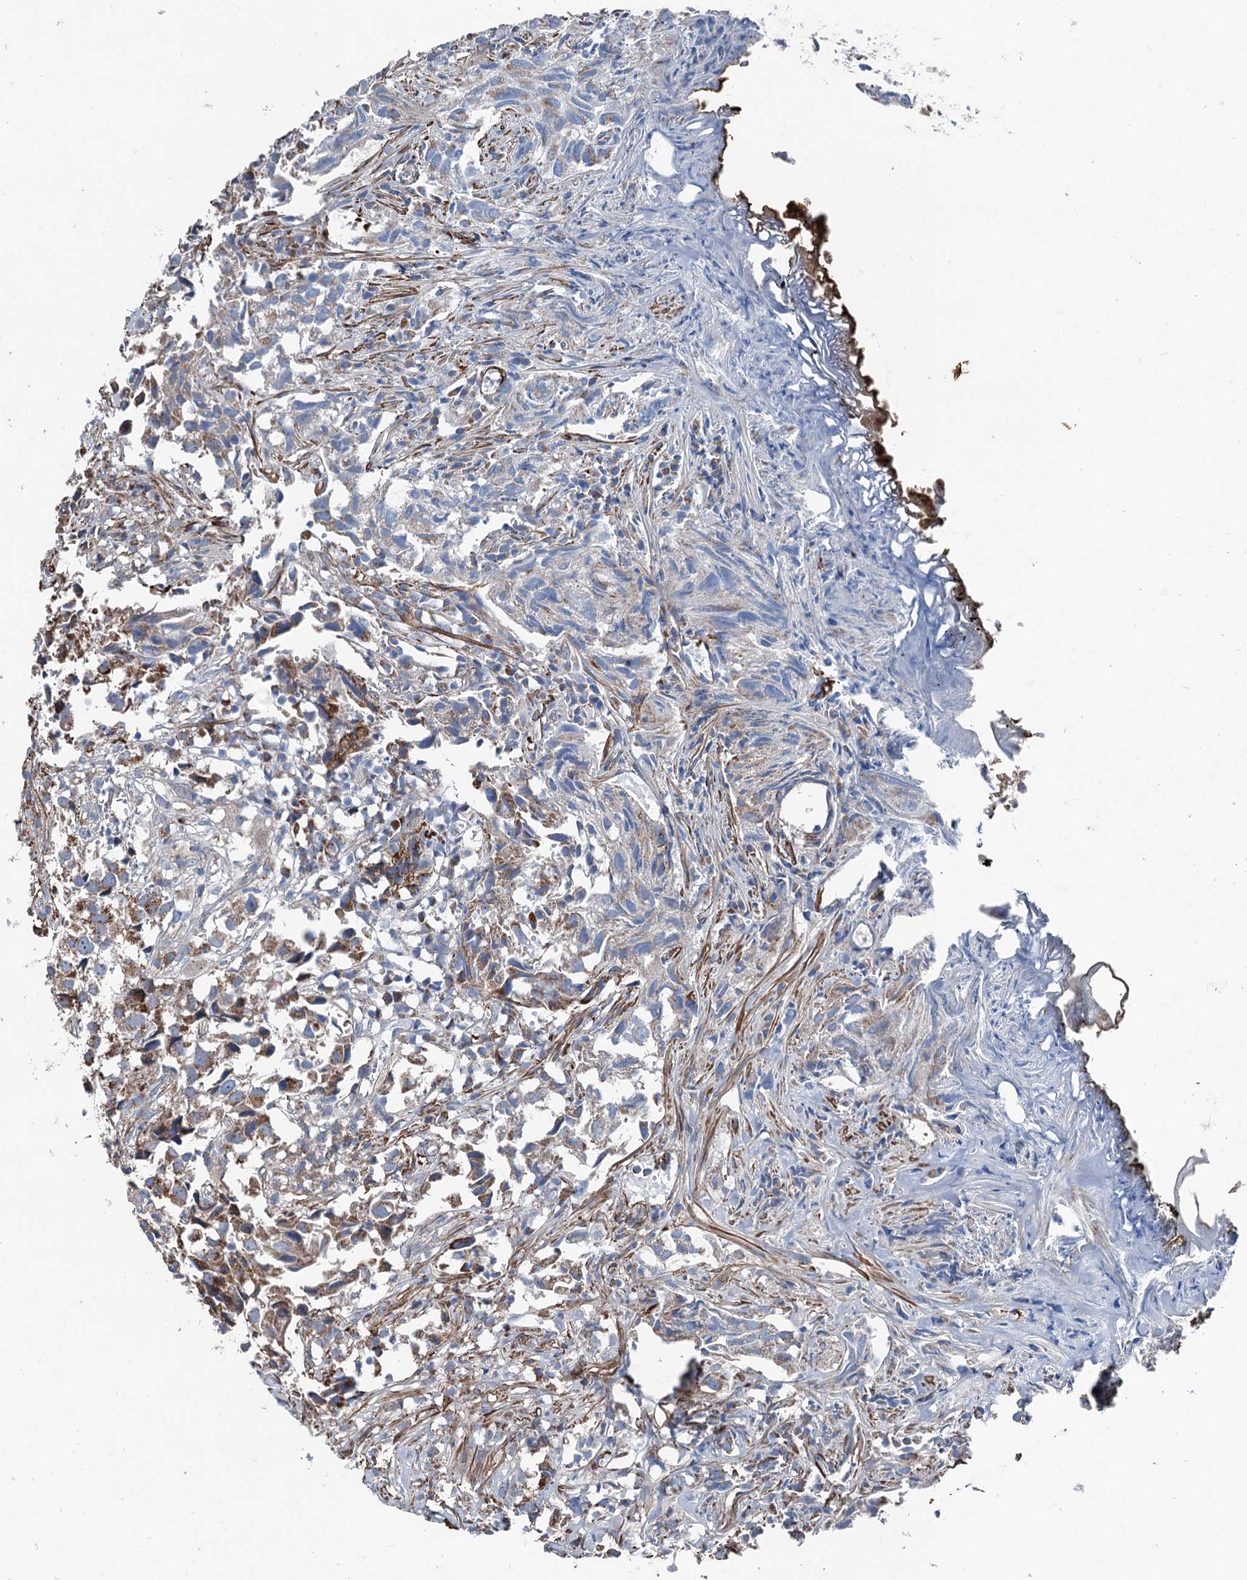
{"staining": {"intensity": "moderate", "quantity": "<25%", "location": "cytoplasmic/membranous"}, "tissue": "urothelial cancer", "cell_type": "Tumor cells", "image_type": "cancer", "snomed": [{"axis": "morphology", "description": "Urothelial carcinoma, High grade"}, {"axis": "topography", "description": "Urinary bladder"}], "caption": "Urothelial cancer was stained to show a protein in brown. There is low levels of moderate cytoplasmic/membranous staining in about <25% of tumor cells.", "gene": "DDIAS", "patient": {"sex": "female", "age": 75}}